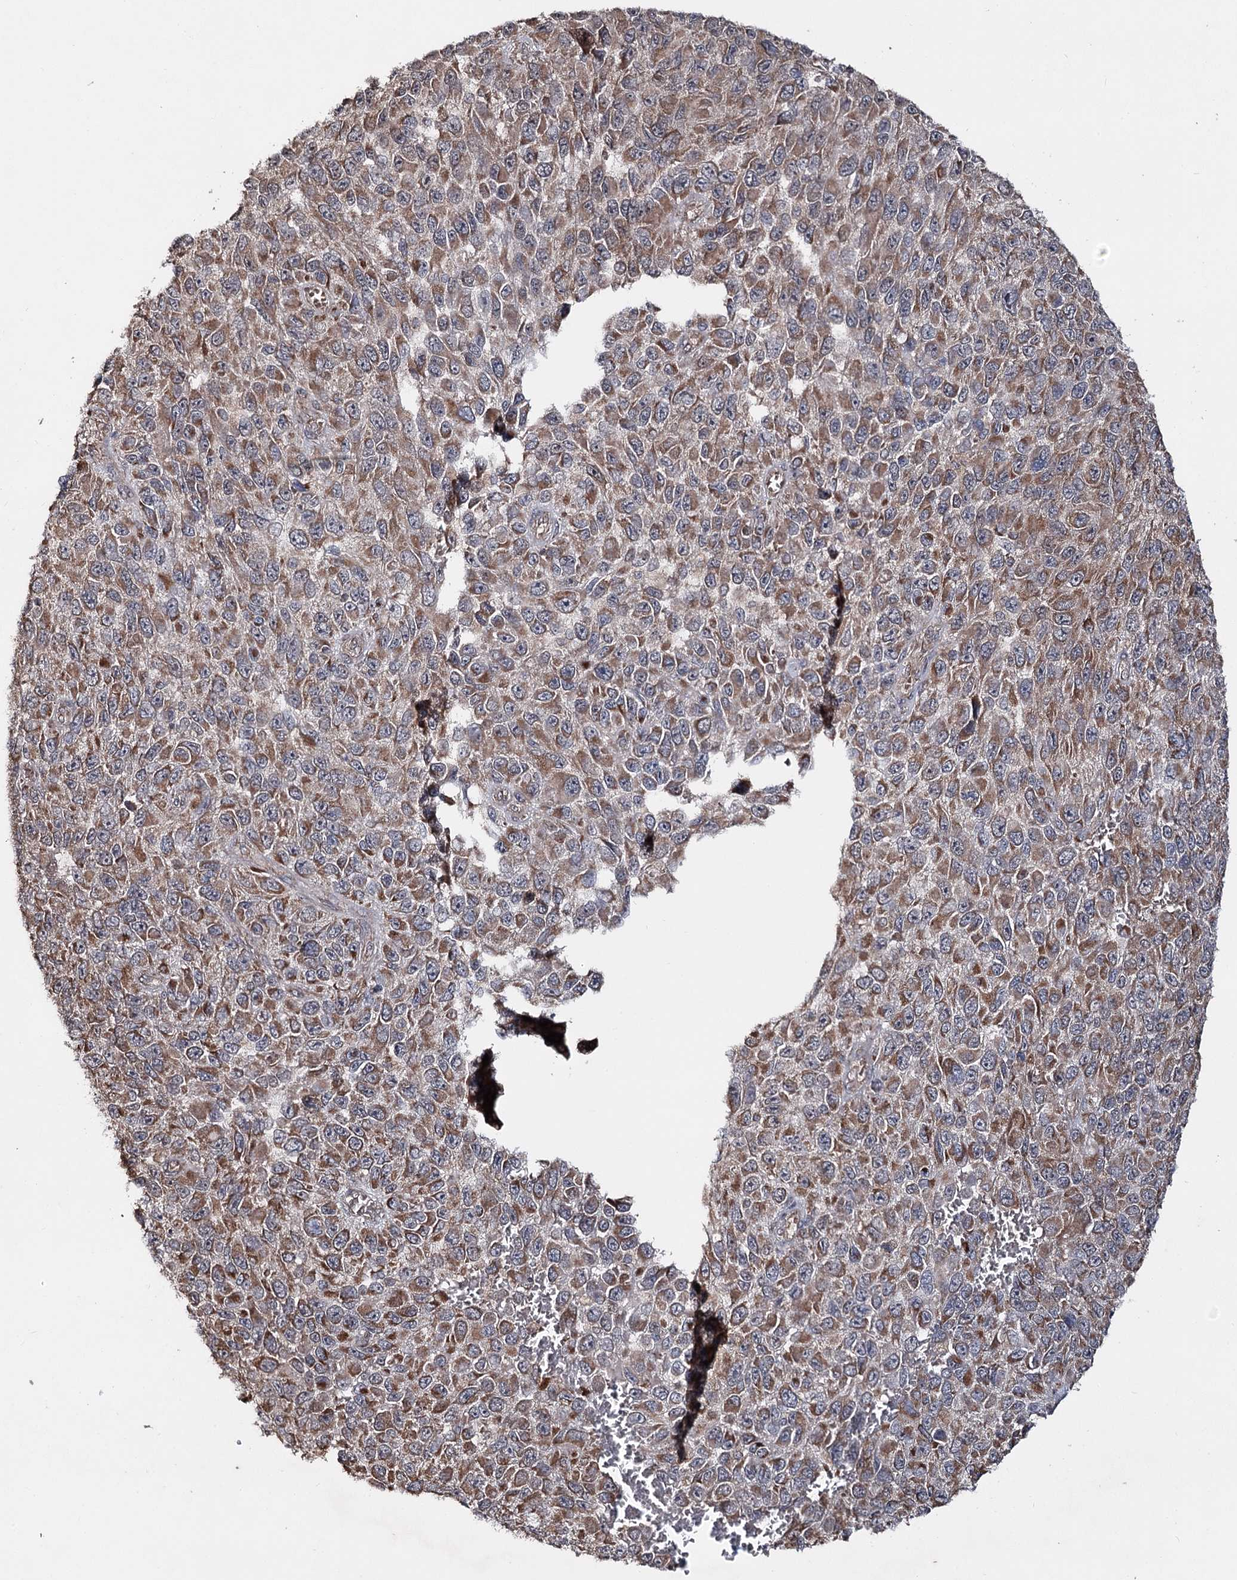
{"staining": {"intensity": "moderate", "quantity": ">75%", "location": "cytoplasmic/membranous"}, "tissue": "melanoma", "cell_type": "Tumor cells", "image_type": "cancer", "snomed": [{"axis": "morphology", "description": "Normal tissue, NOS"}, {"axis": "morphology", "description": "Malignant melanoma, NOS"}, {"axis": "topography", "description": "Skin"}], "caption": "Human melanoma stained with a protein marker displays moderate staining in tumor cells.", "gene": "MINDY3", "patient": {"sex": "female", "age": 96}}